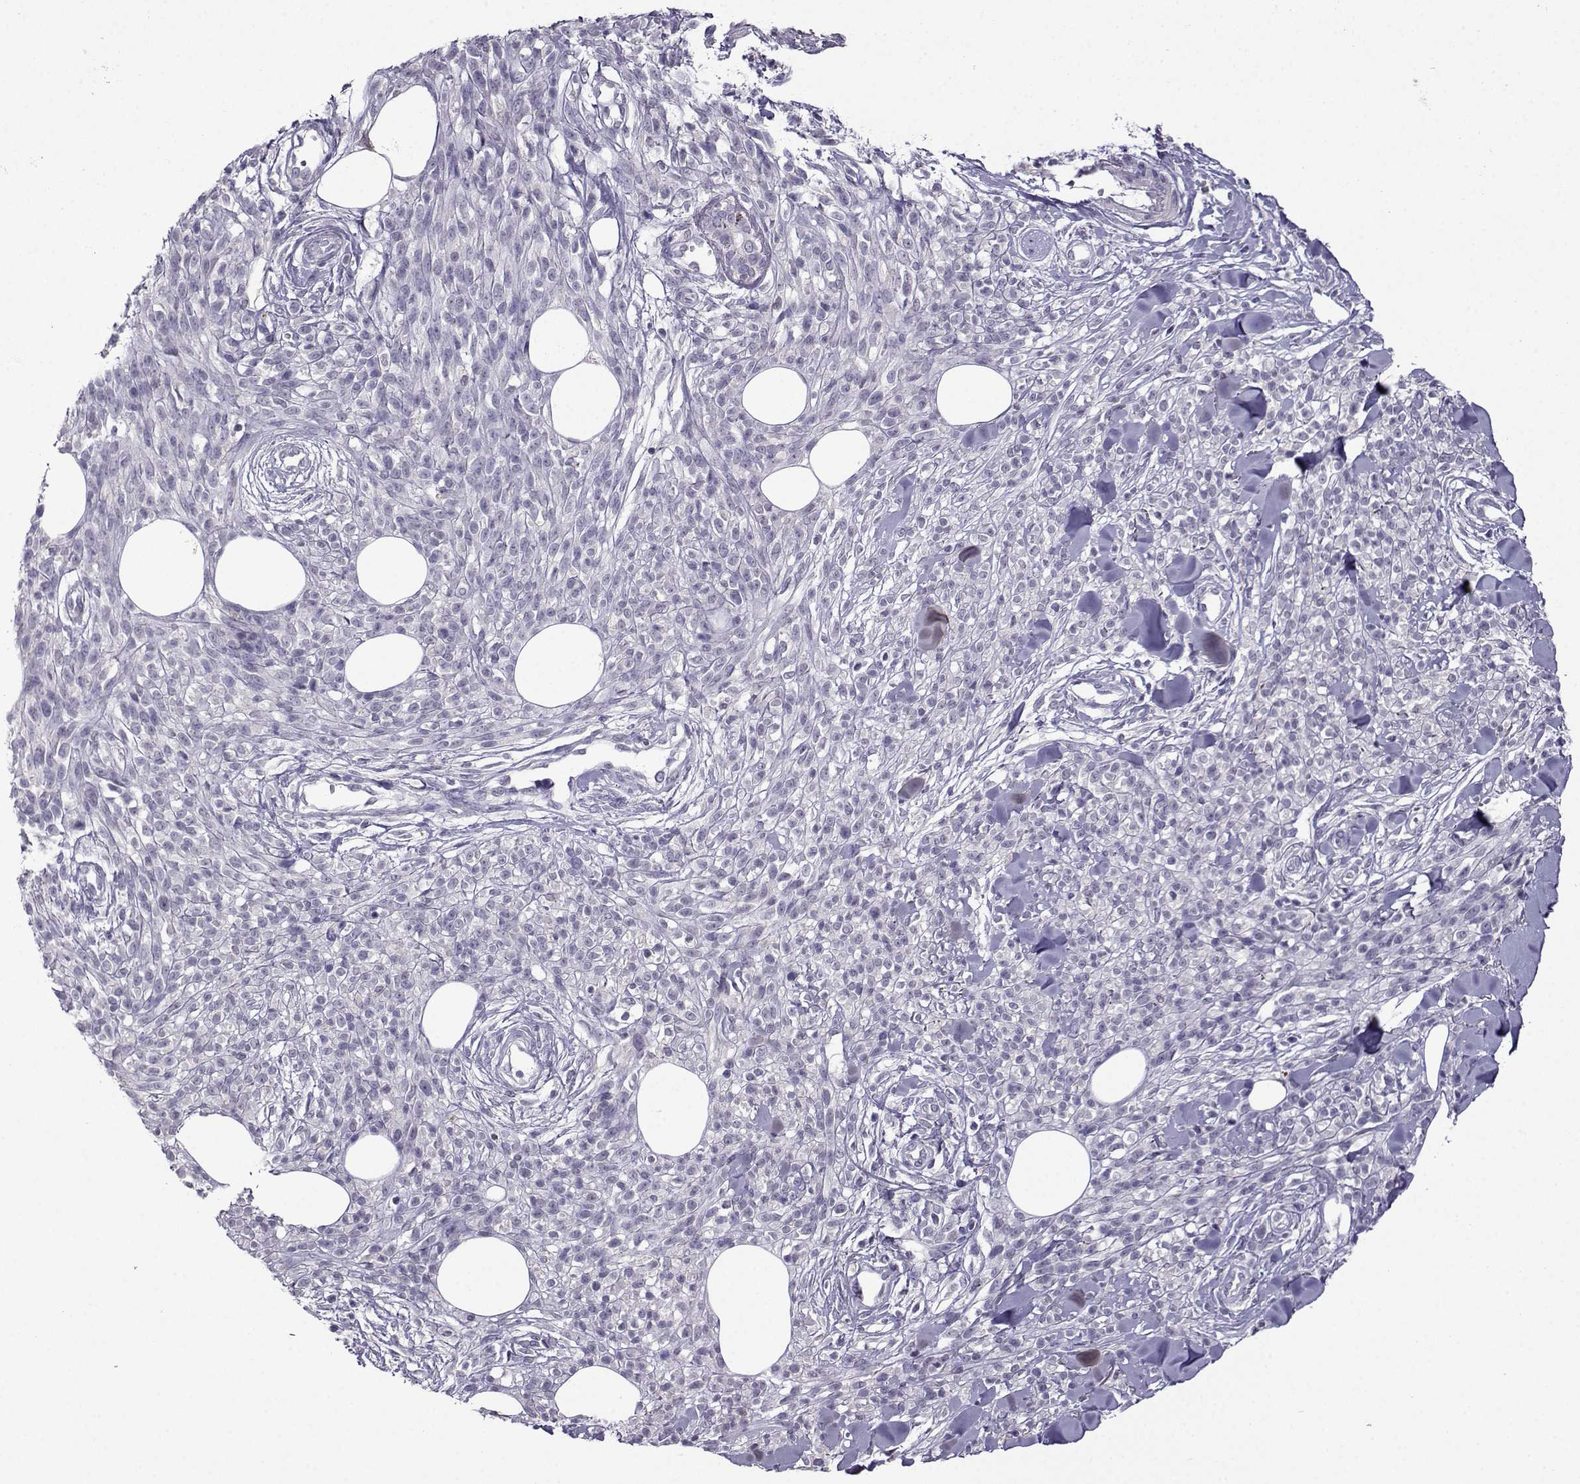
{"staining": {"intensity": "negative", "quantity": "none", "location": "none"}, "tissue": "melanoma", "cell_type": "Tumor cells", "image_type": "cancer", "snomed": [{"axis": "morphology", "description": "Malignant melanoma, NOS"}, {"axis": "topography", "description": "Skin"}, {"axis": "topography", "description": "Skin of trunk"}], "caption": "This is a micrograph of immunohistochemistry (IHC) staining of malignant melanoma, which shows no staining in tumor cells.", "gene": "CRYBB1", "patient": {"sex": "male", "age": 74}}